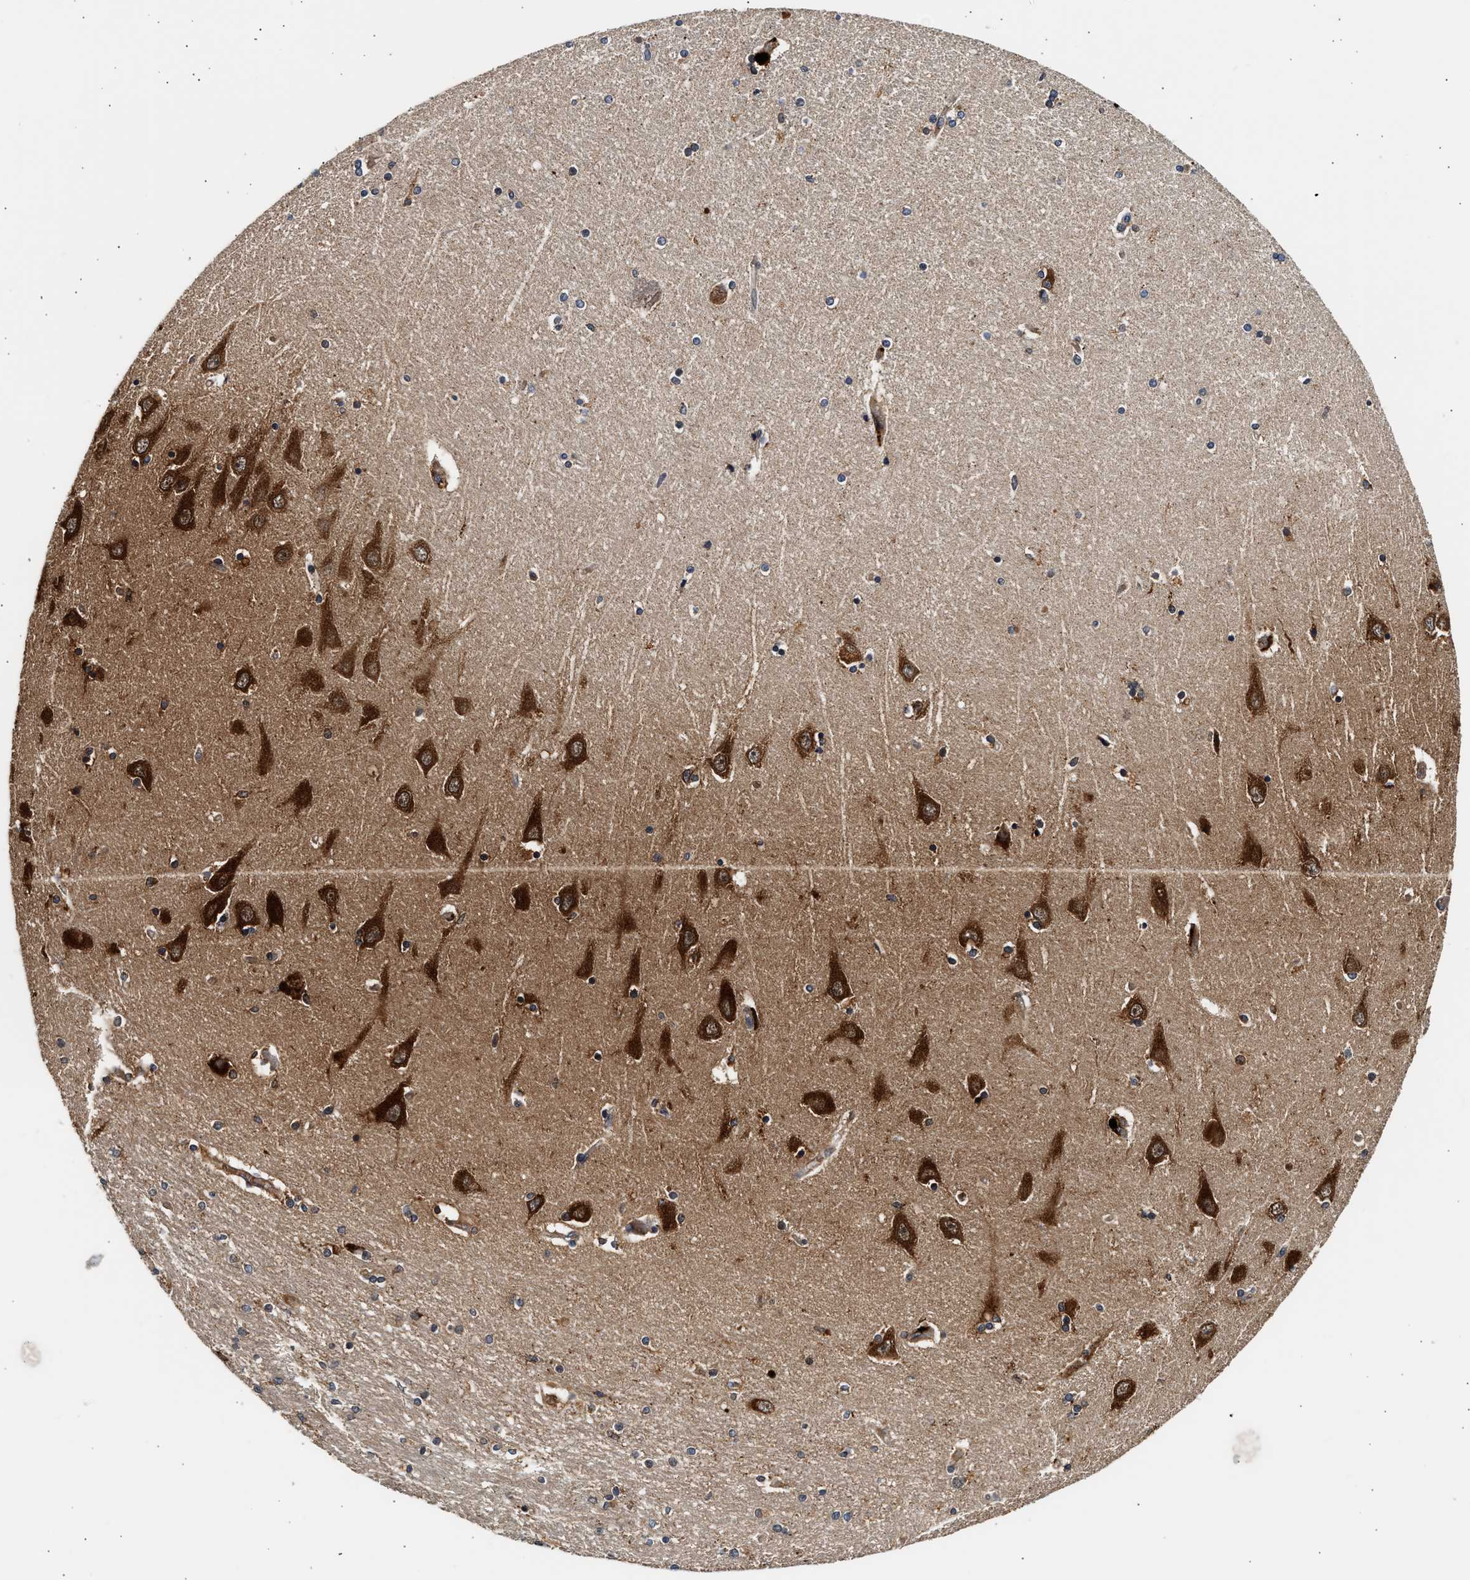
{"staining": {"intensity": "moderate", "quantity": "<25%", "location": "cytoplasmic/membranous"}, "tissue": "hippocampus", "cell_type": "Glial cells", "image_type": "normal", "snomed": [{"axis": "morphology", "description": "Normal tissue, NOS"}, {"axis": "topography", "description": "Hippocampus"}], "caption": "Hippocampus stained with DAB (3,3'-diaminobenzidine) immunohistochemistry demonstrates low levels of moderate cytoplasmic/membranous expression in approximately <25% of glial cells.", "gene": "PLD3", "patient": {"sex": "female", "age": 54}}